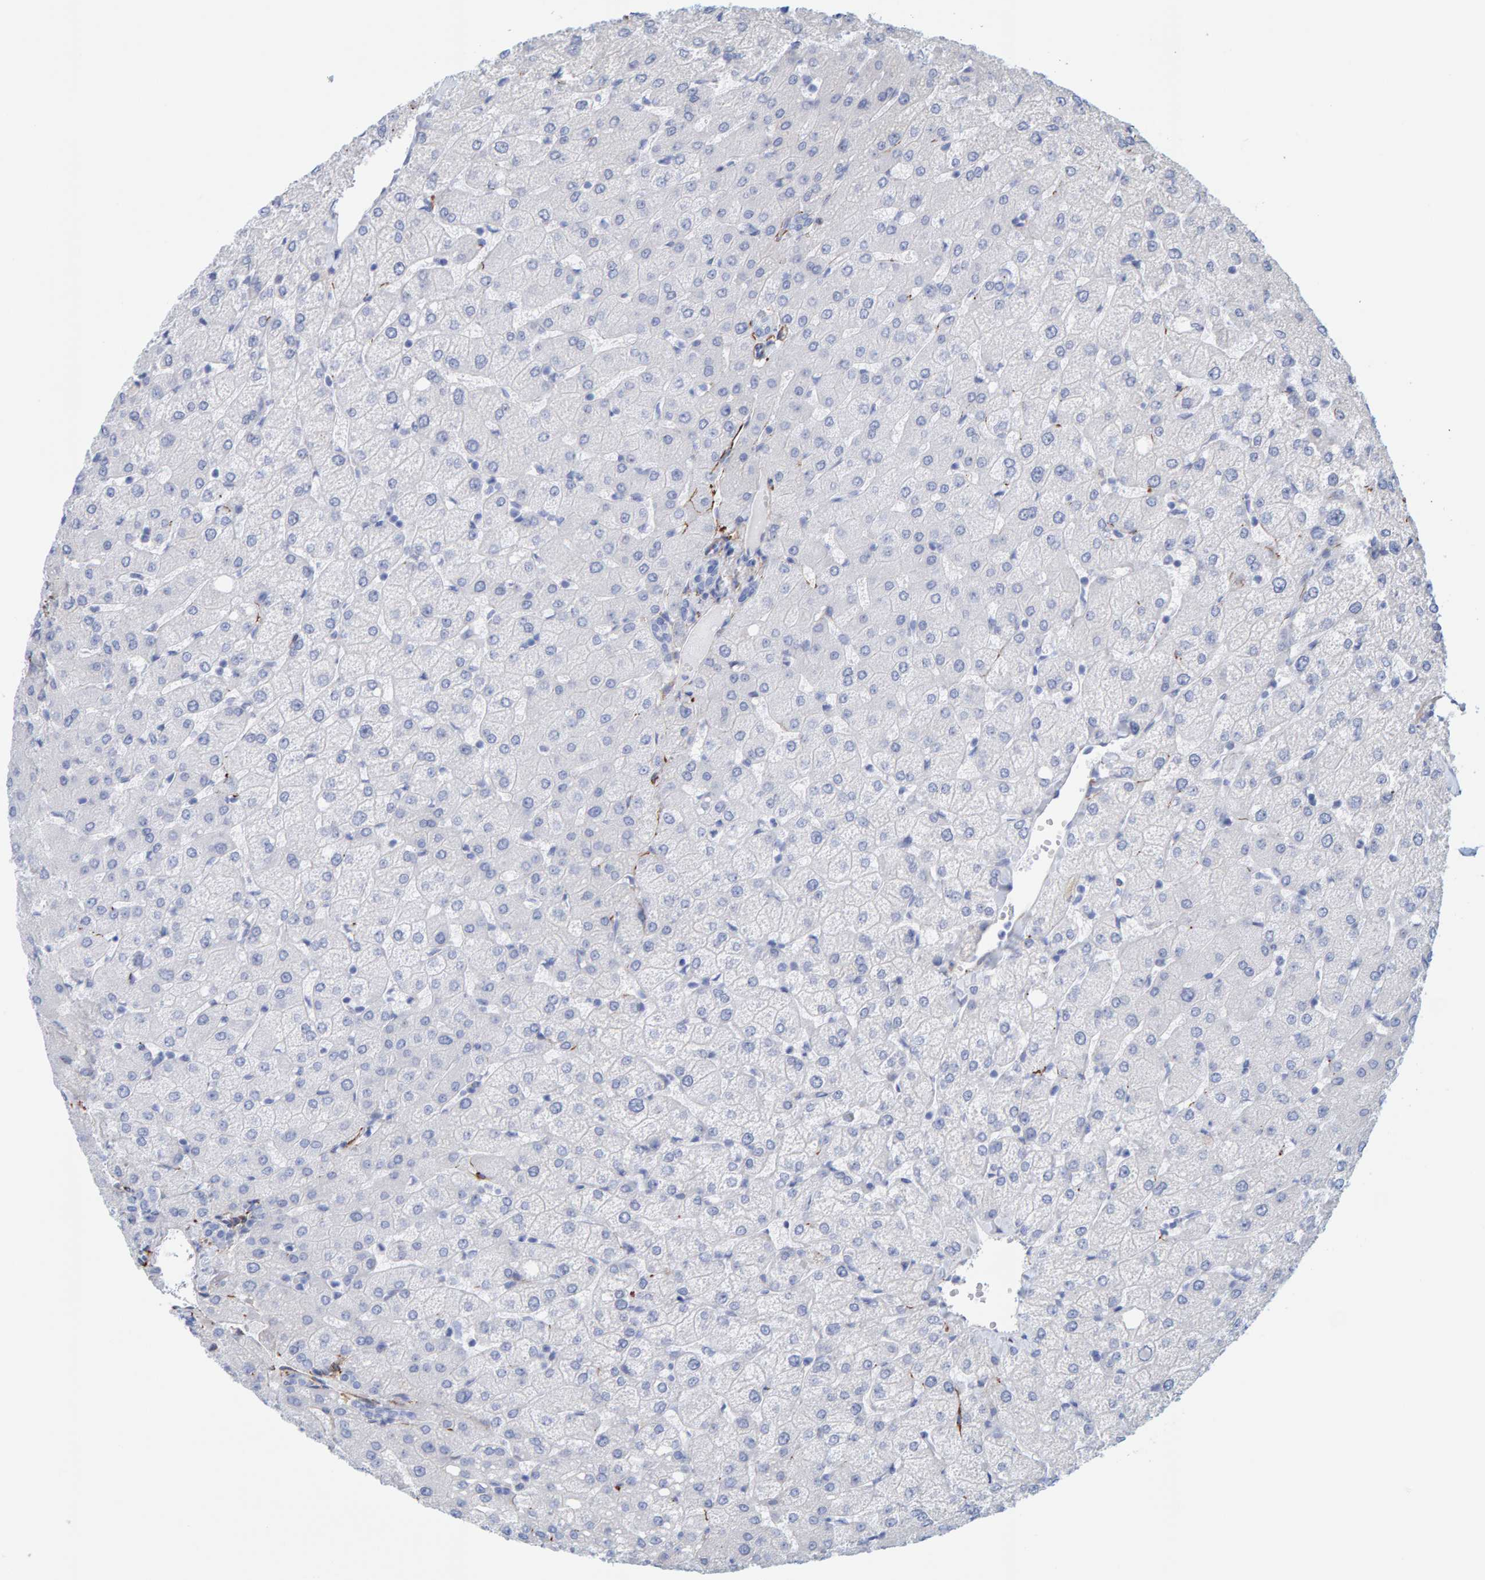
{"staining": {"intensity": "negative", "quantity": "none", "location": "none"}, "tissue": "liver", "cell_type": "Cholangiocytes", "image_type": "normal", "snomed": [{"axis": "morphology", "description": "Normal tissue, NOS"}, {"axis": "topography", "description": "Liver"}], "caption": "Immunohistochemical staining of benign liver reveals no significant expression in cholangiocytes.", "gene": "MAP1B", "patient": {"sex": "female", "age": 54}}